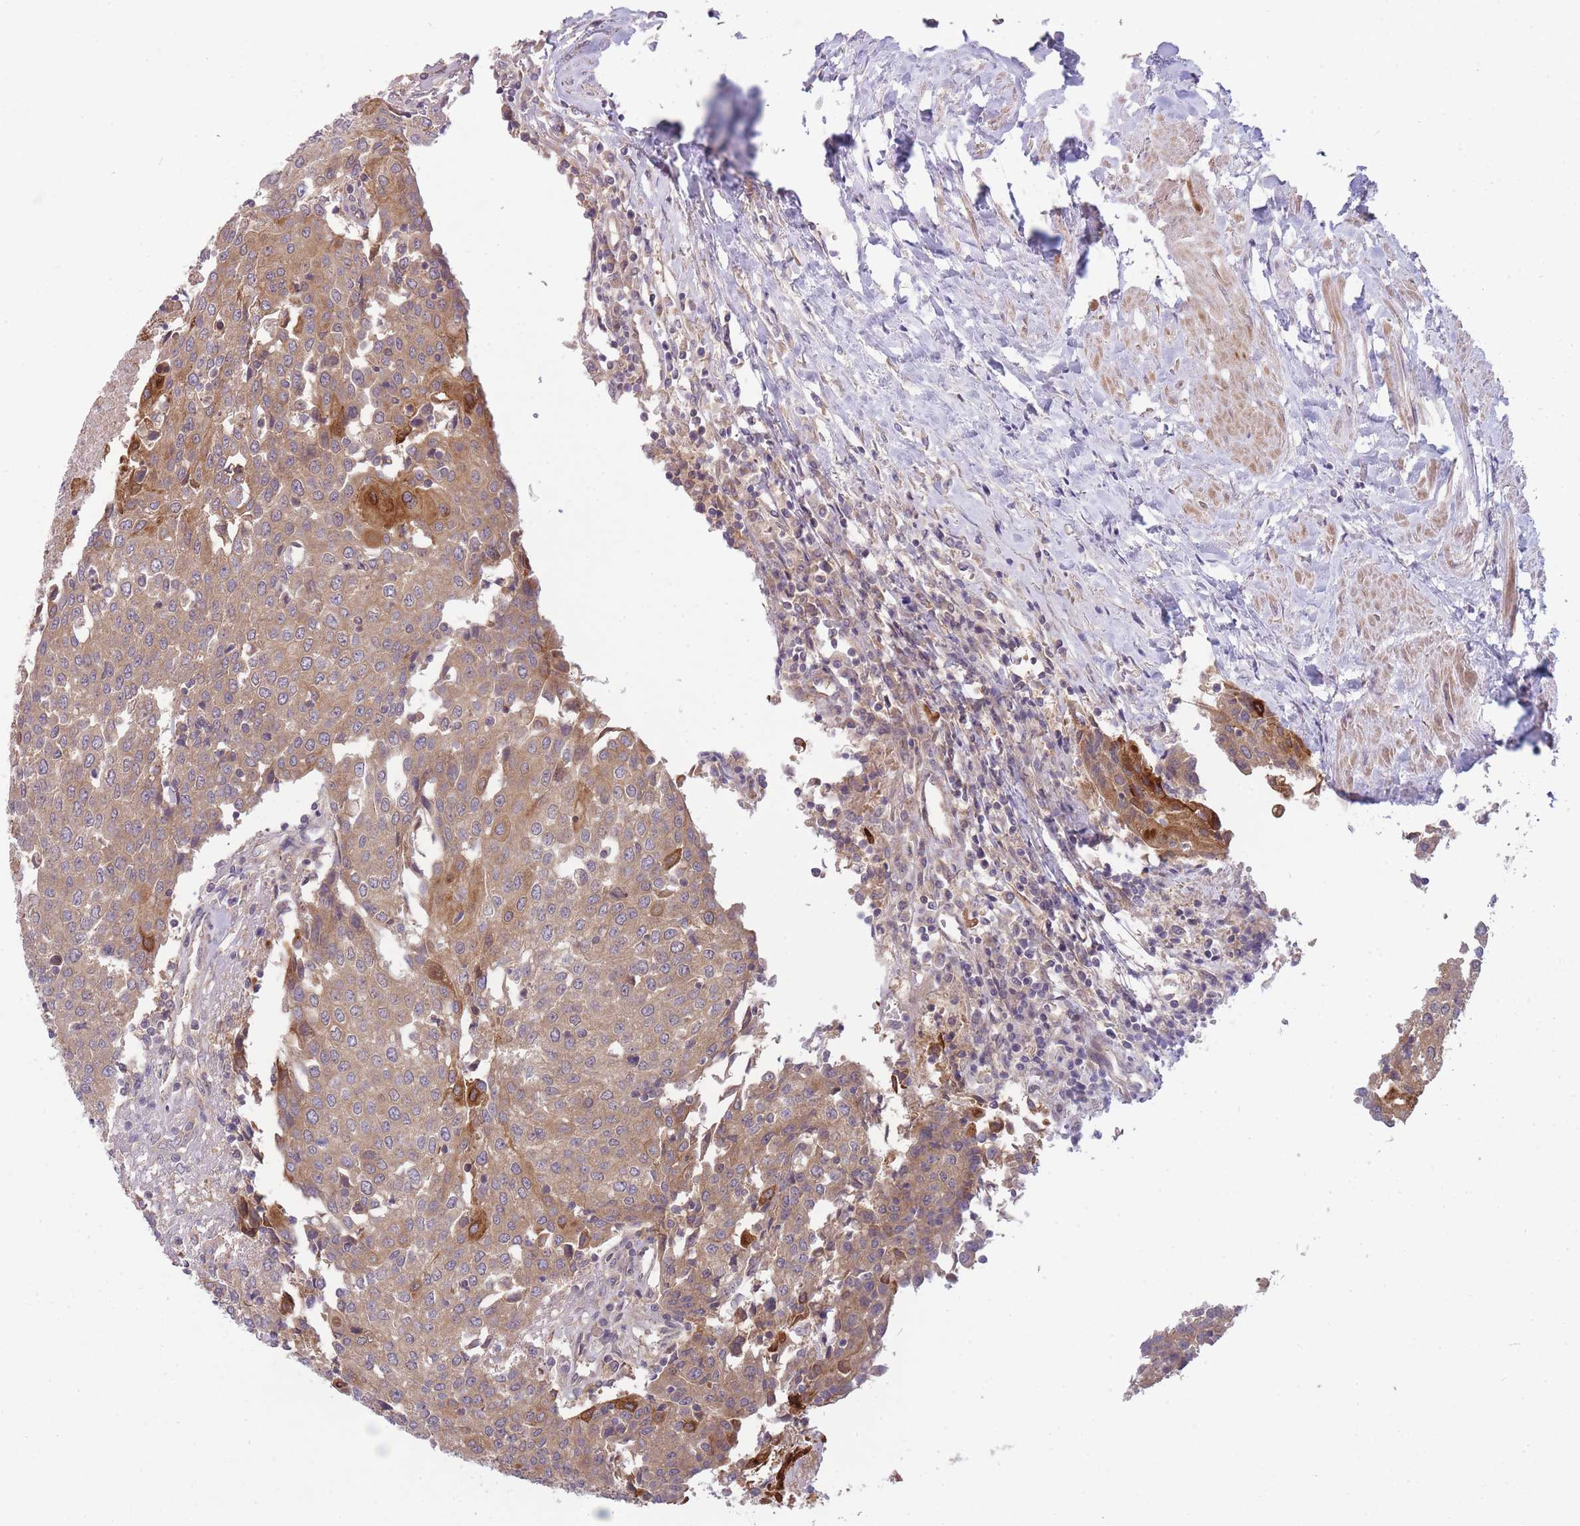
{"staining": {"intensity": "weak", "quantity": ">75%", "location": "cytoplasmic/membranous"}, "tissue": "urothelial cancer", "cell_type": "Tumor cells", "image_type": "cancer", "snomed": [{"axis": "morphology", "description": "Urothelial carcinoma, High grade"}, {"axis": "topography", "description": "Urinary bladder"}], "caption": "DAB immunohistochemical staining of human urothelial cancer shows weak cytoplasmic/membranous protein staining in approximately >75% of tumor cells.", "gene": "PFDN6", "patient": {"sex": "female", "age": 85}}